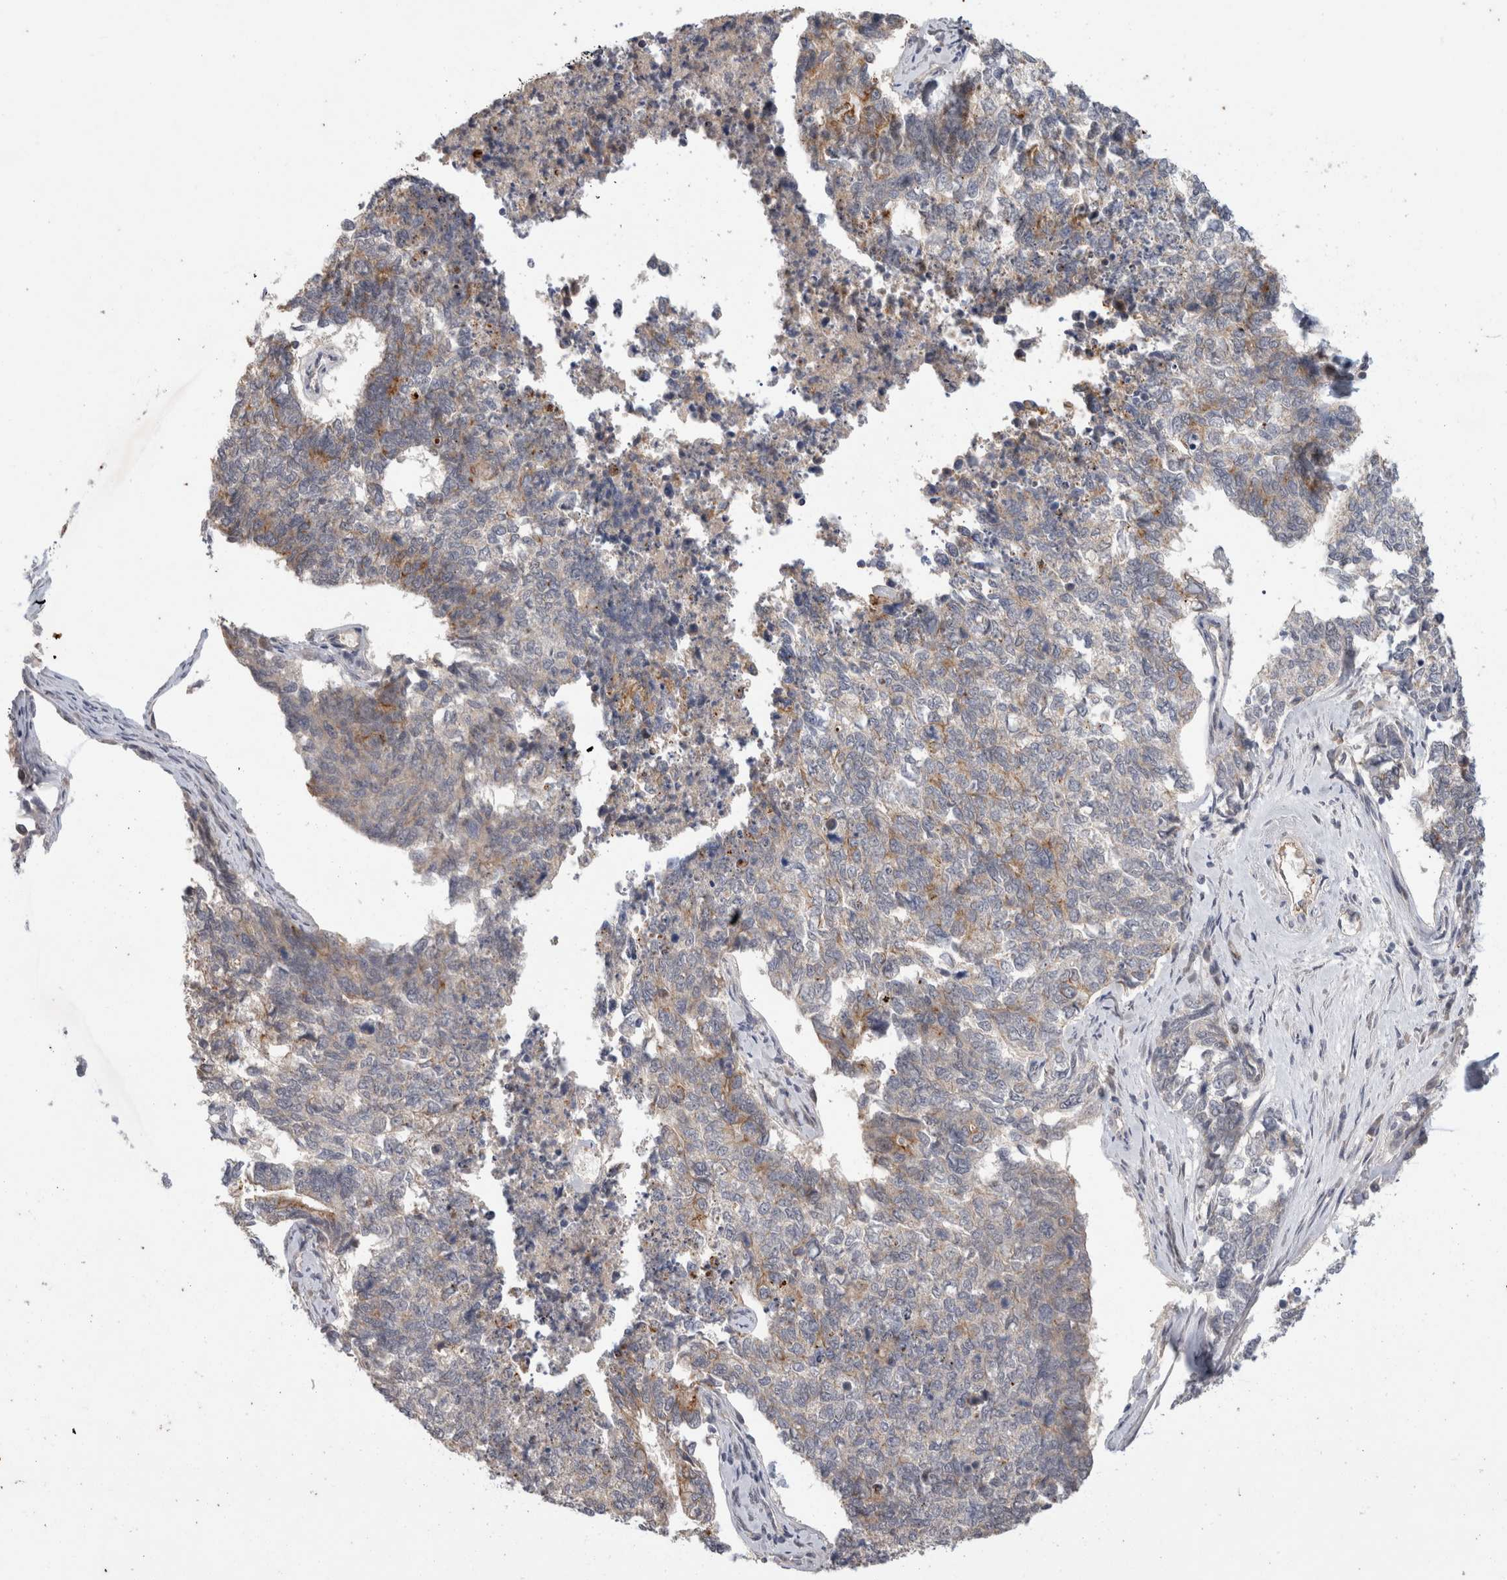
{"staining": {"intensity": "weak", "quantity": "<25%", "location": "cytoplasmic/membranous"}, "tissue": "cervical cancer", "cell_type": "Tumor cells", "image_type": "cancer", "snomed": [{"axis": "morphology", "description": "Squamous cell carcinoma, NOS"}, {"axis": "topography", "description": "Cervix"}], "caption": "Cervical cancer was stained to show a protein in brown. There is no significant staining in tumor cells.", "gene": "CRISPLD1", "patient": {"sex": "female", "age": 63}}